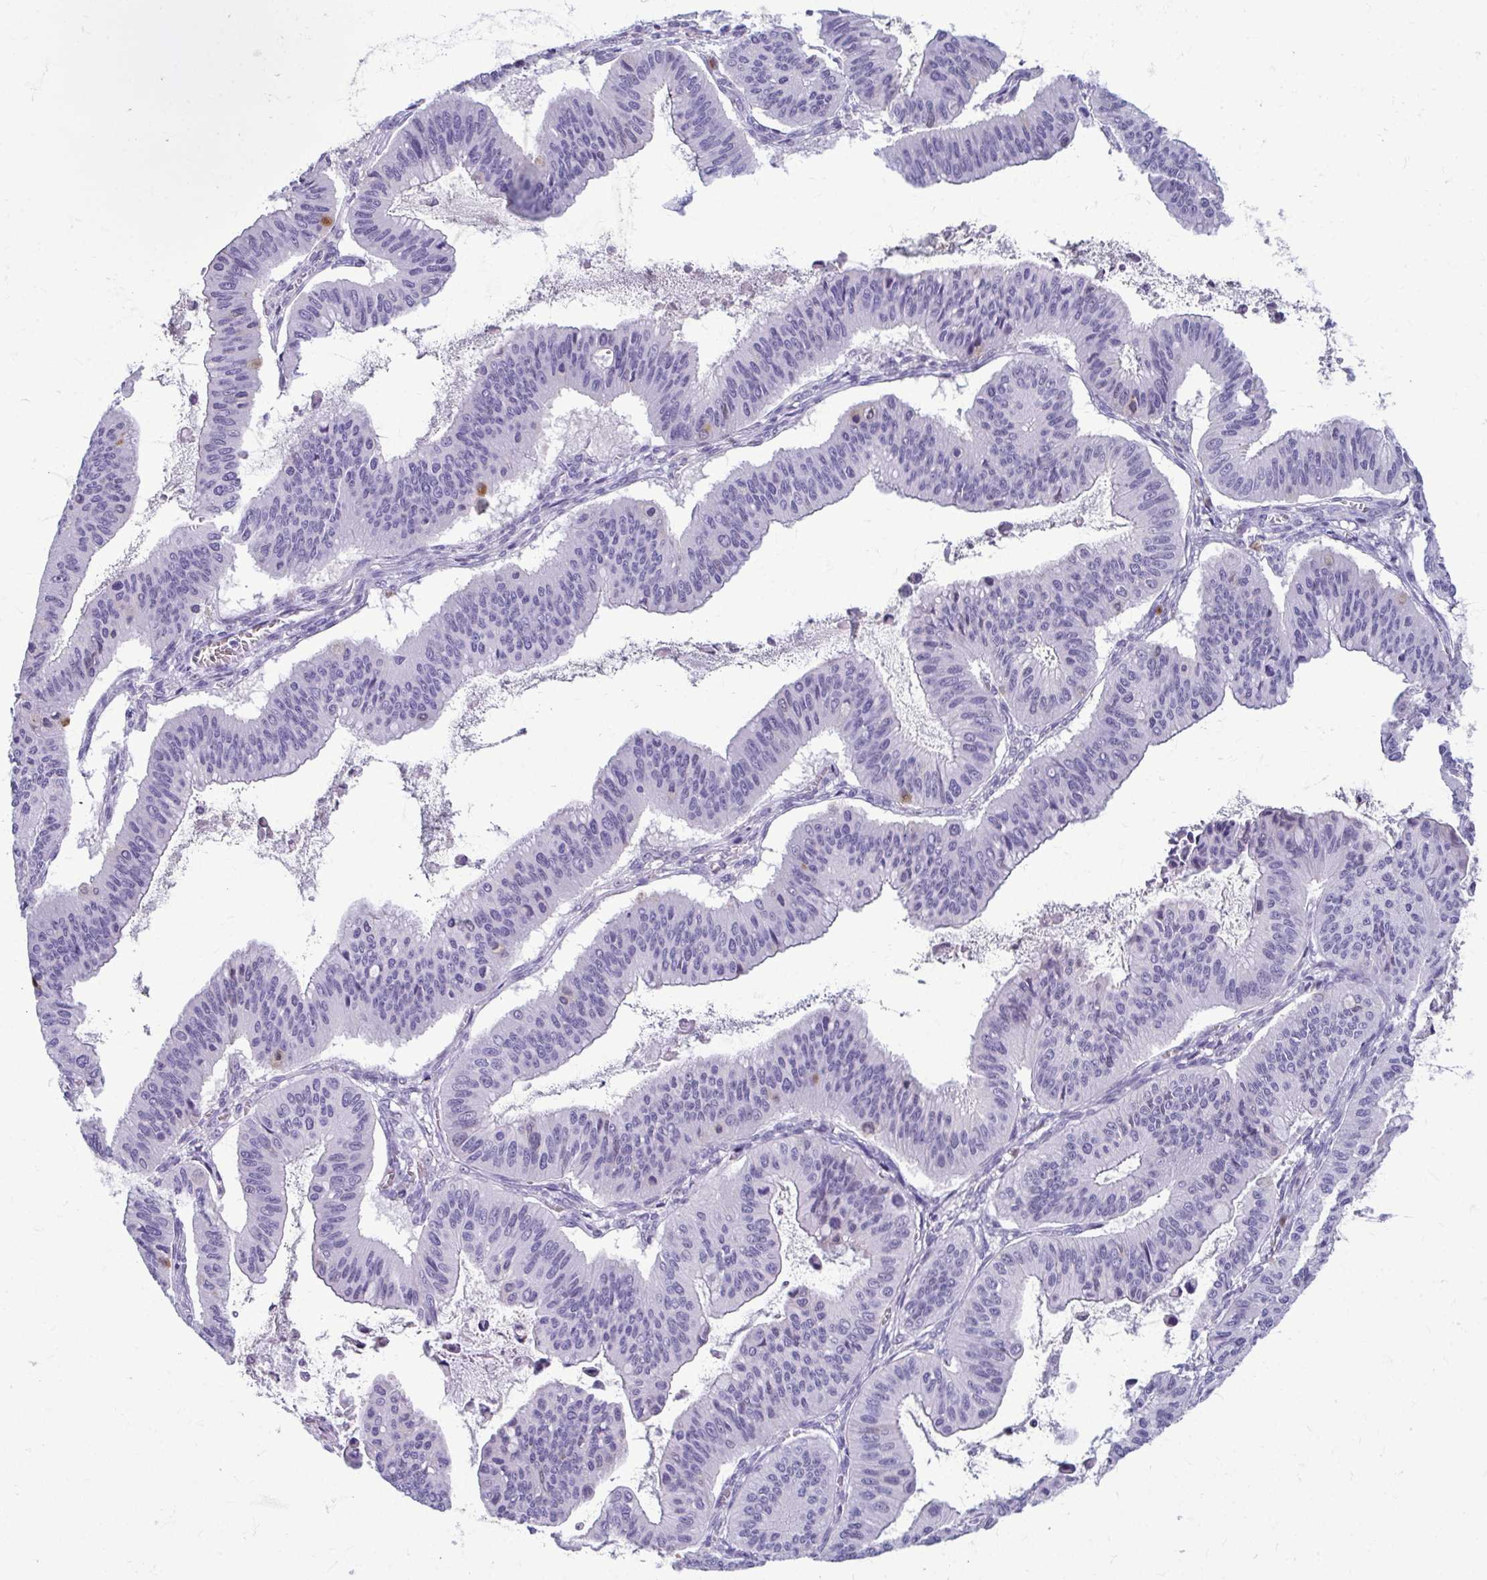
{"staining": {"intensity": "negative", "quantity": "none", "location": "none"}, "tissue": "ovarian cancer", "cell_type": "Tumor cells", "image_type": "cancer", "snomed": [{"axis": "morphology", "description": "Cystadenocarcinoma, mucinous, NOS"}, {"axis": "topography", "description": "Ovary"}], "caption": "Immunohistochemical staining of human ovarian cancer reveals no significant expression in tumor cells.", "gene": "SERPINI1", "patient": {"sex": "female", "age": 72}}